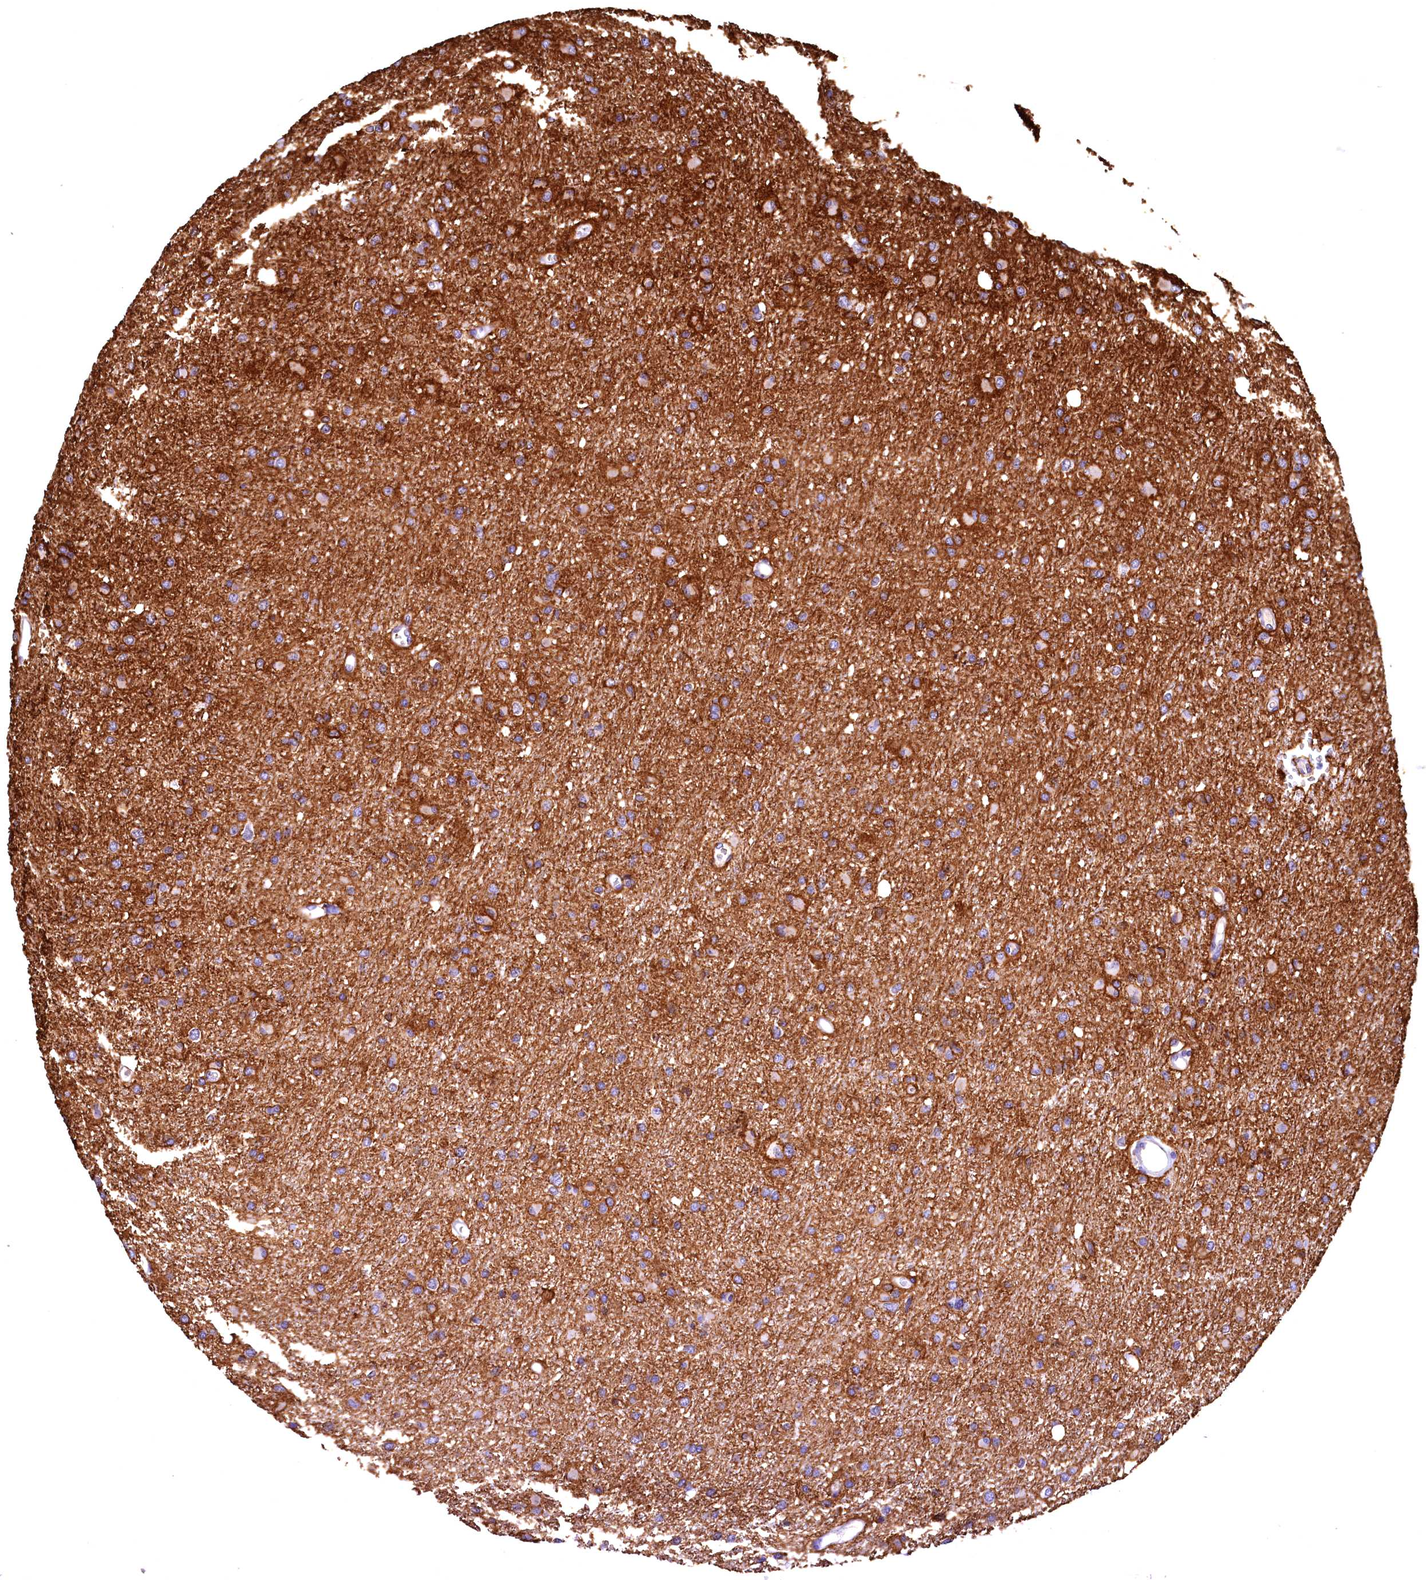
{"staining": {"intensity": "moderate", "quantity": "25%-75%", "location": "cytoplasmic/membranous"}, "tissue": "glioma", "cell_type": "Tumor cells", "image_type": "cancer", "snomed": [{"axis": "morphology", "description": "Glioma, malignant, High grade"}, {"axis": "topography", "description": "Cerebral cortex"}], "caption": "Immunohistochemistry (IHC) of high-grade glioma (malignant) displays medium levels of moderate cytoplasmic/membranous positivity in about 25%-75% of tumor cells. The protein is shown in brown color, while the nuclei are stained blue.", "gene": "LATS2", "patient": {"sex": "female", "age": 36}}